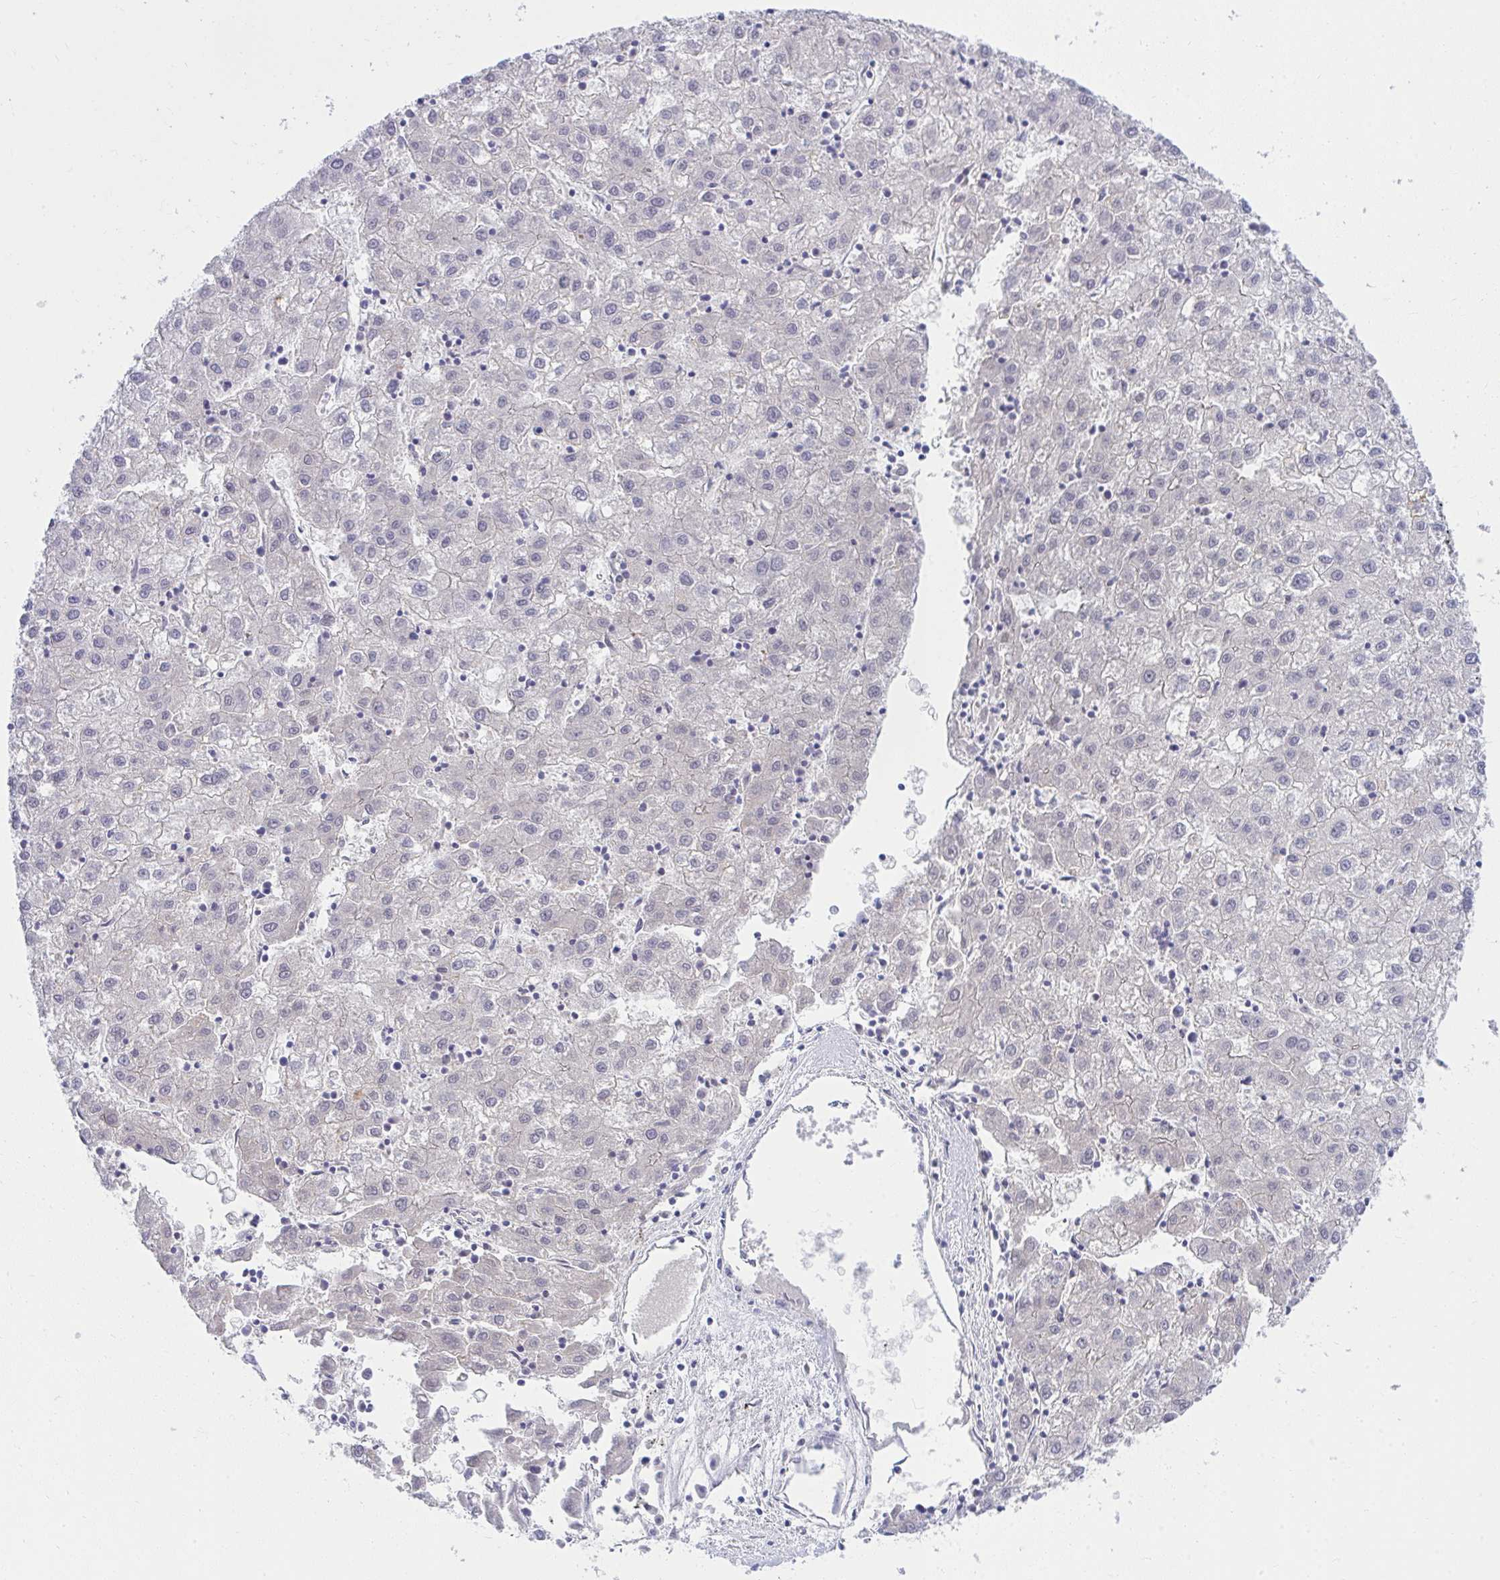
{"staining": {"intensity": "negative", "quantity": "none", "location": "none"}, "tissue": "liver cancer", "cell_type": "Tumor cells", "image_type": "cancer", "snomed": [{"axis": "morphology", "description": "Carcinoma, Hepatocellular, NOS"}, {"axis": "topography", "description": "Liver"}], "caption": "Liver cancer (hepatocellular carcinoma) stained for a protein using immunohistochemistry (IHC) exhibits no staining tumor cells.", "gene": "LRRC36", "patient": {"sex": "male", "age": 72}}